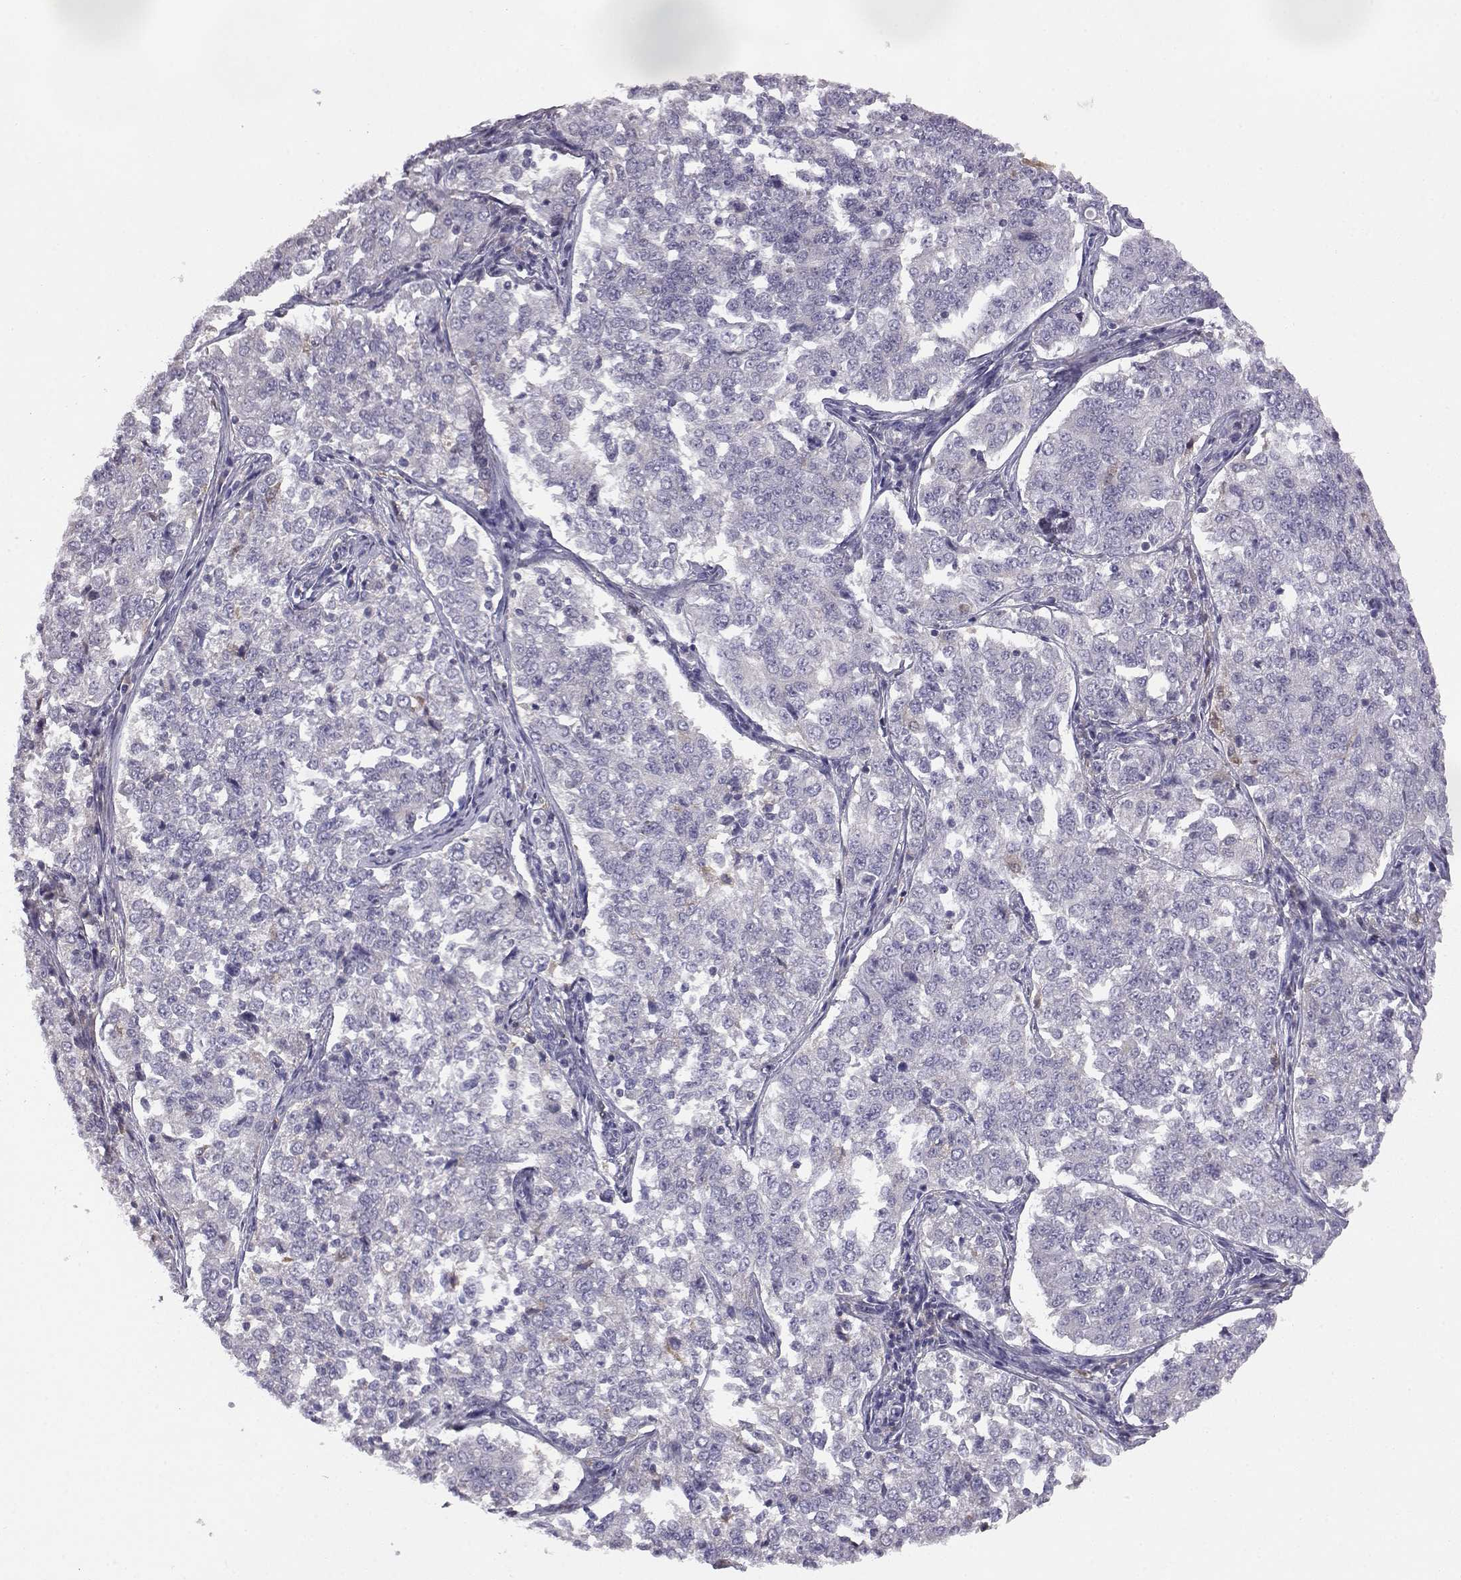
{"staining": {"intensity": "negative", "quantity": "none", "location": "none"}, "tissue": "endometrial cancer", "cell_type": "Tumor cells", "image_type": "cancer", "snomed": [{"axis": "morphology", "description": "Adenocarcinoma, NOS"}, {"axis": "topography", "description": "Endometrium"}], "caption": "Tumor cells show no significant staining in endometrial cancer (adenocarcinoma).", "gene": "AKR1B1", "patient": {"sex": "female", "age": 43}}